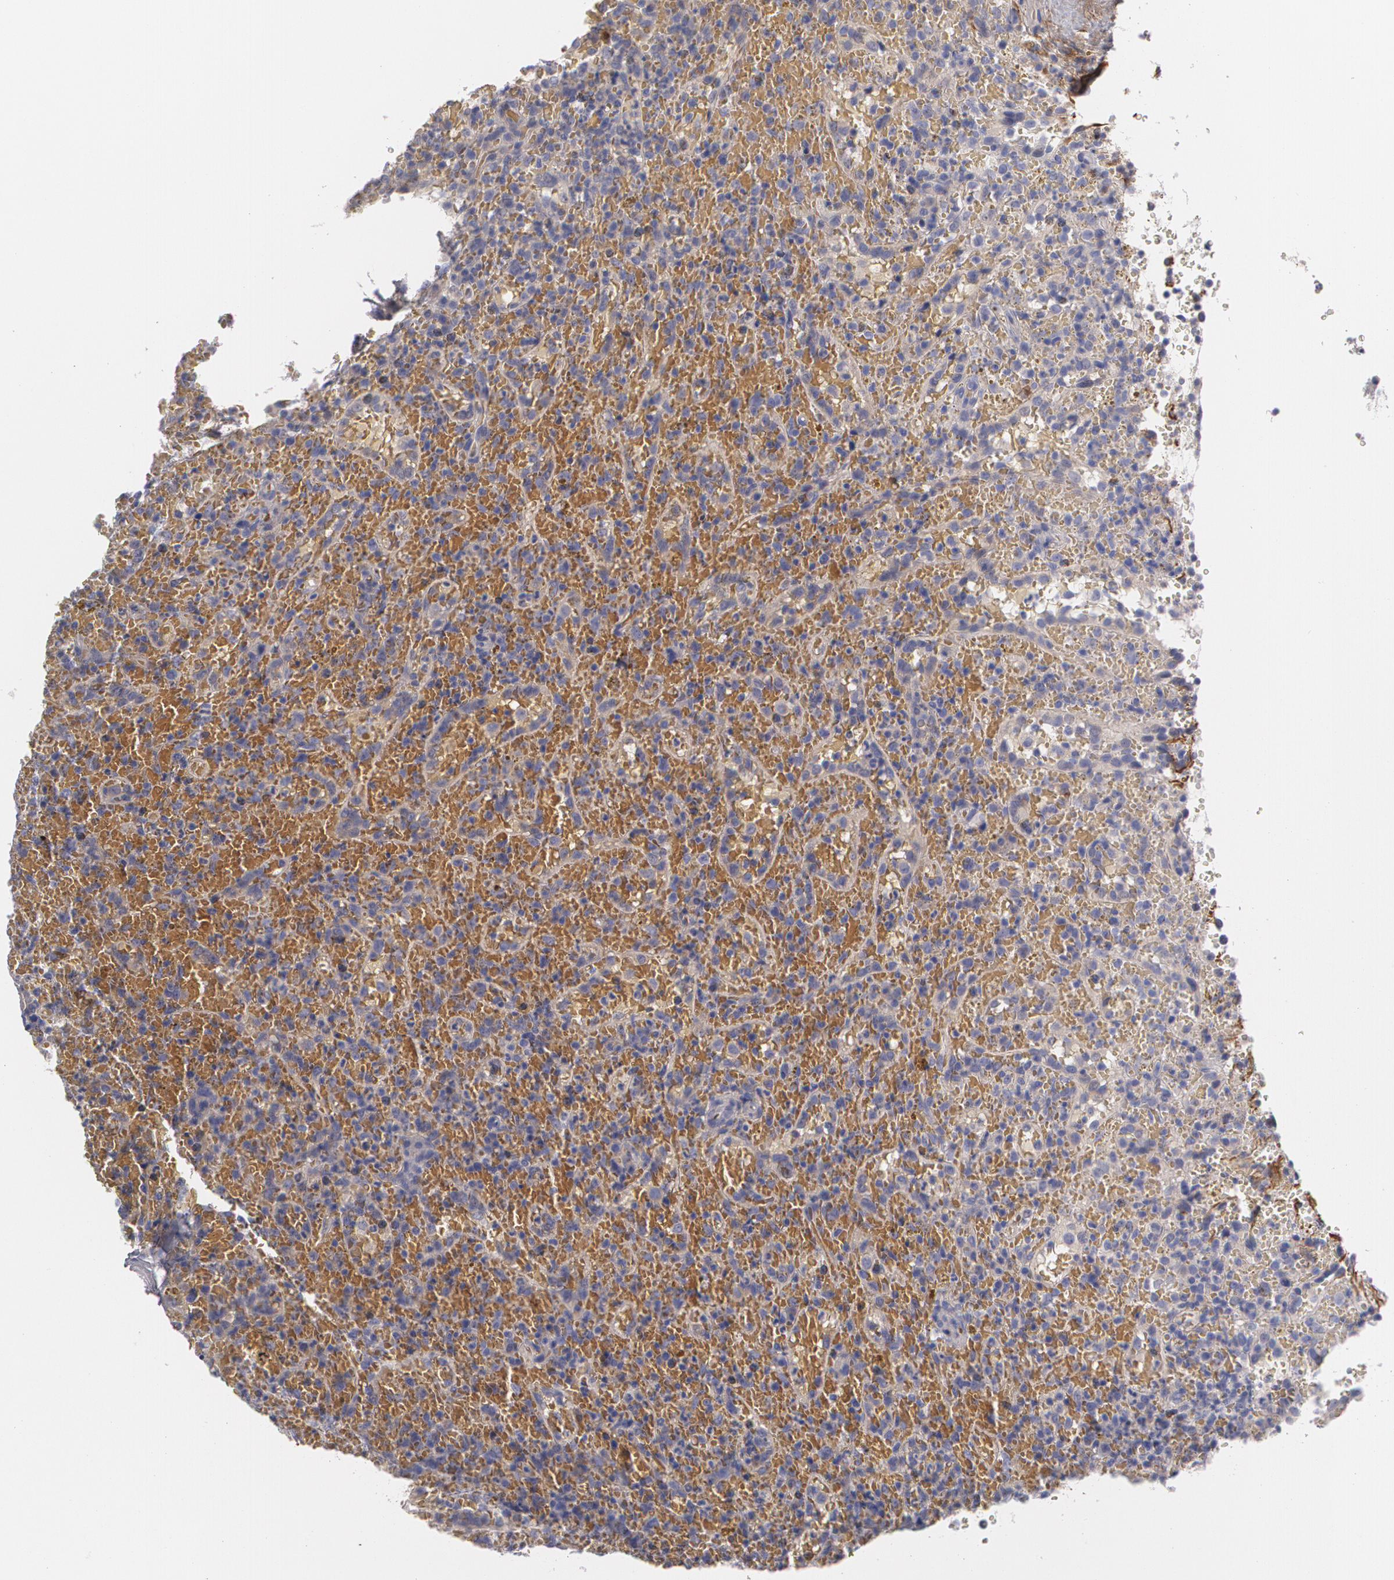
{"staining": {"intensity": "negative", "quantity": "none", "location": "none"}, "tissue": "lymphoma", "cell_type": "Tumor cells", "image_type": "cancer", "snomed": [{"axis": "morphology", "description": "Malignant lymphoma, non-Hodgkin's type, High grade"}, {"axis": "topography", "description": "Spleen"}, {"axis": "topography", "description": "Lymph node"}], "caption": "An image of human lymphoma is negative for staining in tumor cells. (DAB immunohistochemistry, high magnification).", "gene": "FBLN1", "patient": {"sex": "female", "age": 70}}